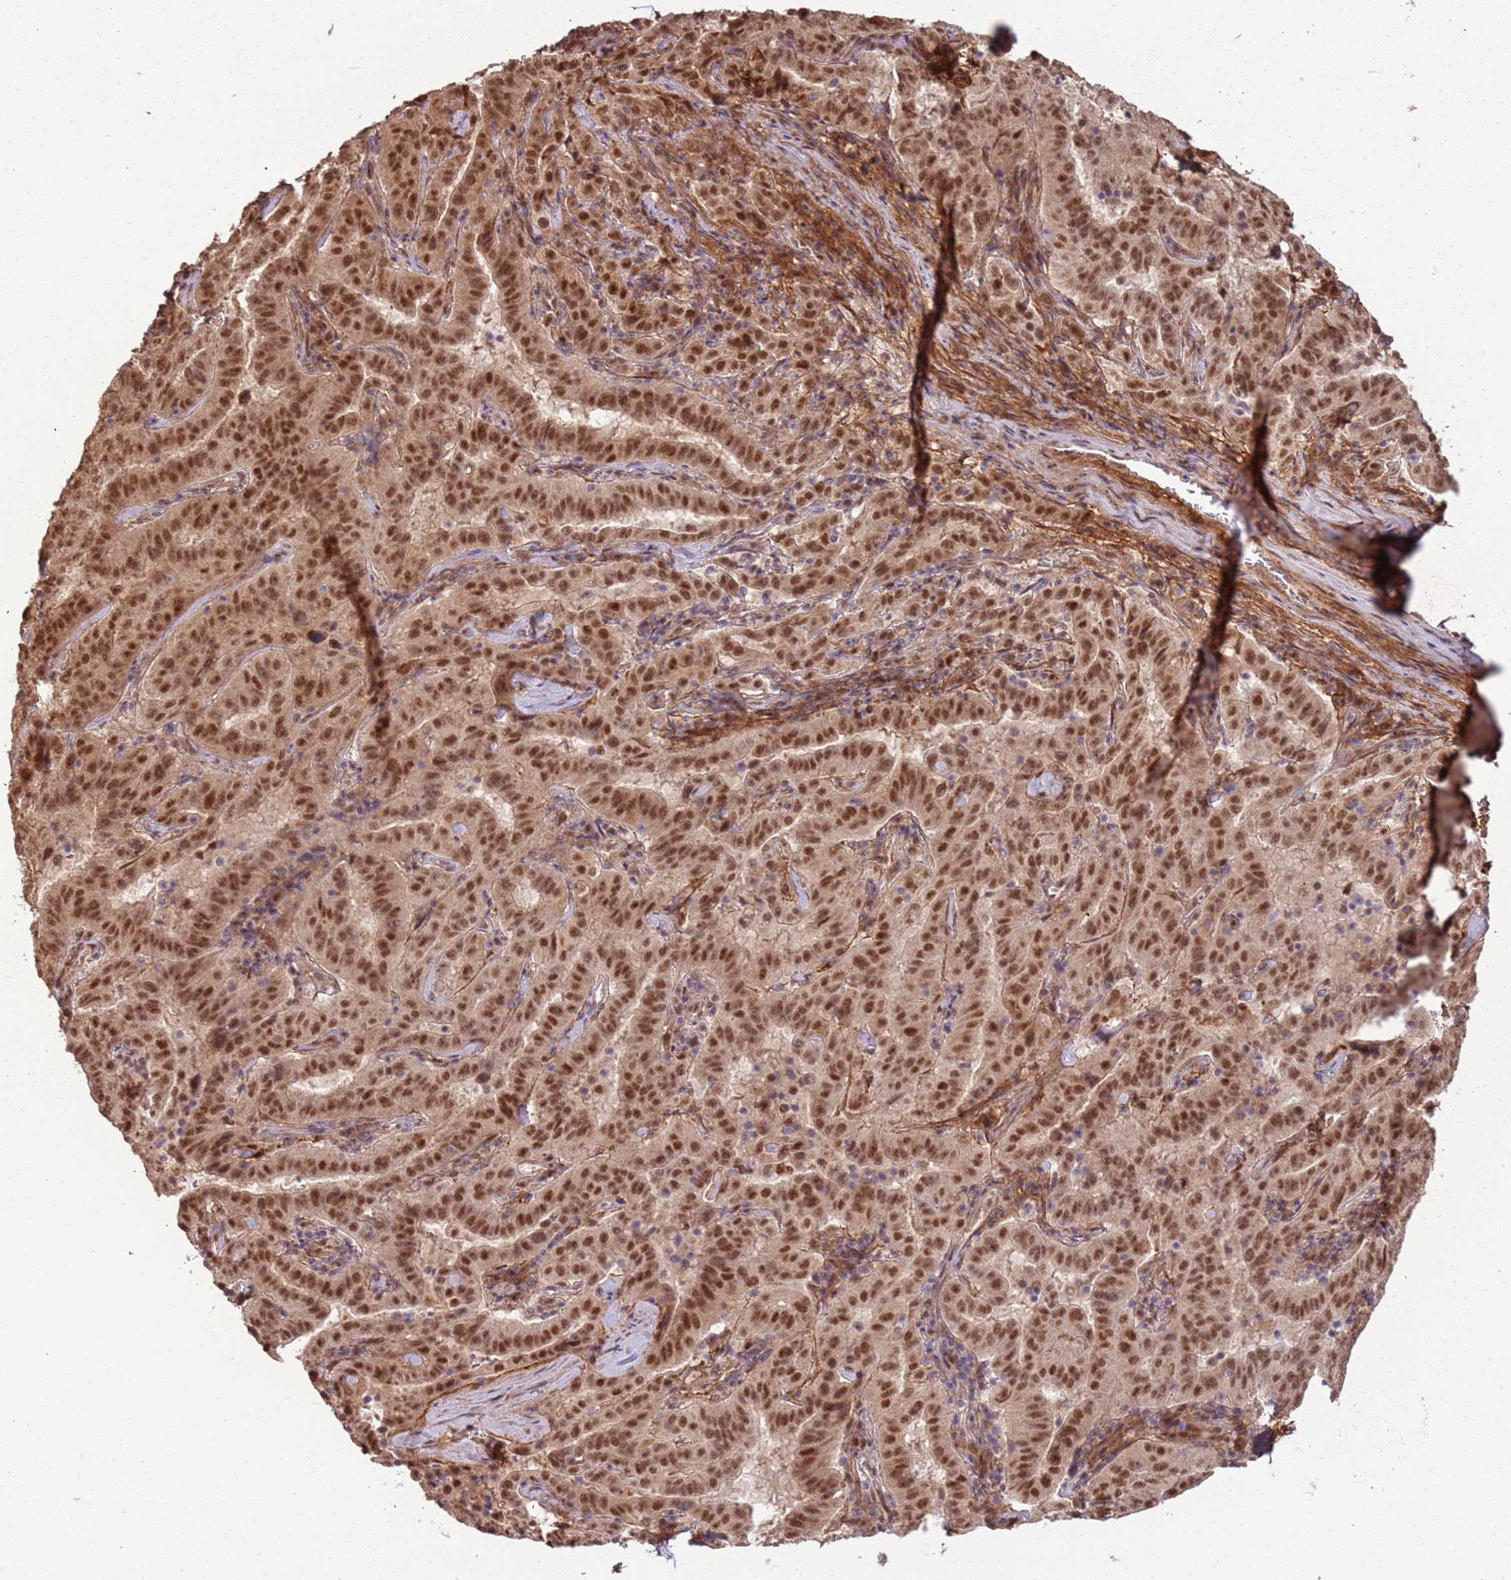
{"staining": {"intensity": "moderate", "quantity": ">75%", "location": "nuclear"}, "tissue": "pancreatic cancer", "cell_type": "Tumor cells", "image_type": "cancer", "snomed": [{"axis": "morphology", "description": "Adenocarcinoma, NOS"}, {"axis": "topography", "description": "Pancreas"}], "caption": "This histopathology image exhibits immunohistochemistry staining of adenocarcinoma (pancreatic), with medium moderate nuclear expression in approximately >75% of tumor cells.", "gene": "POLR3H", "patient": {"sex": "male", "age": 63}}